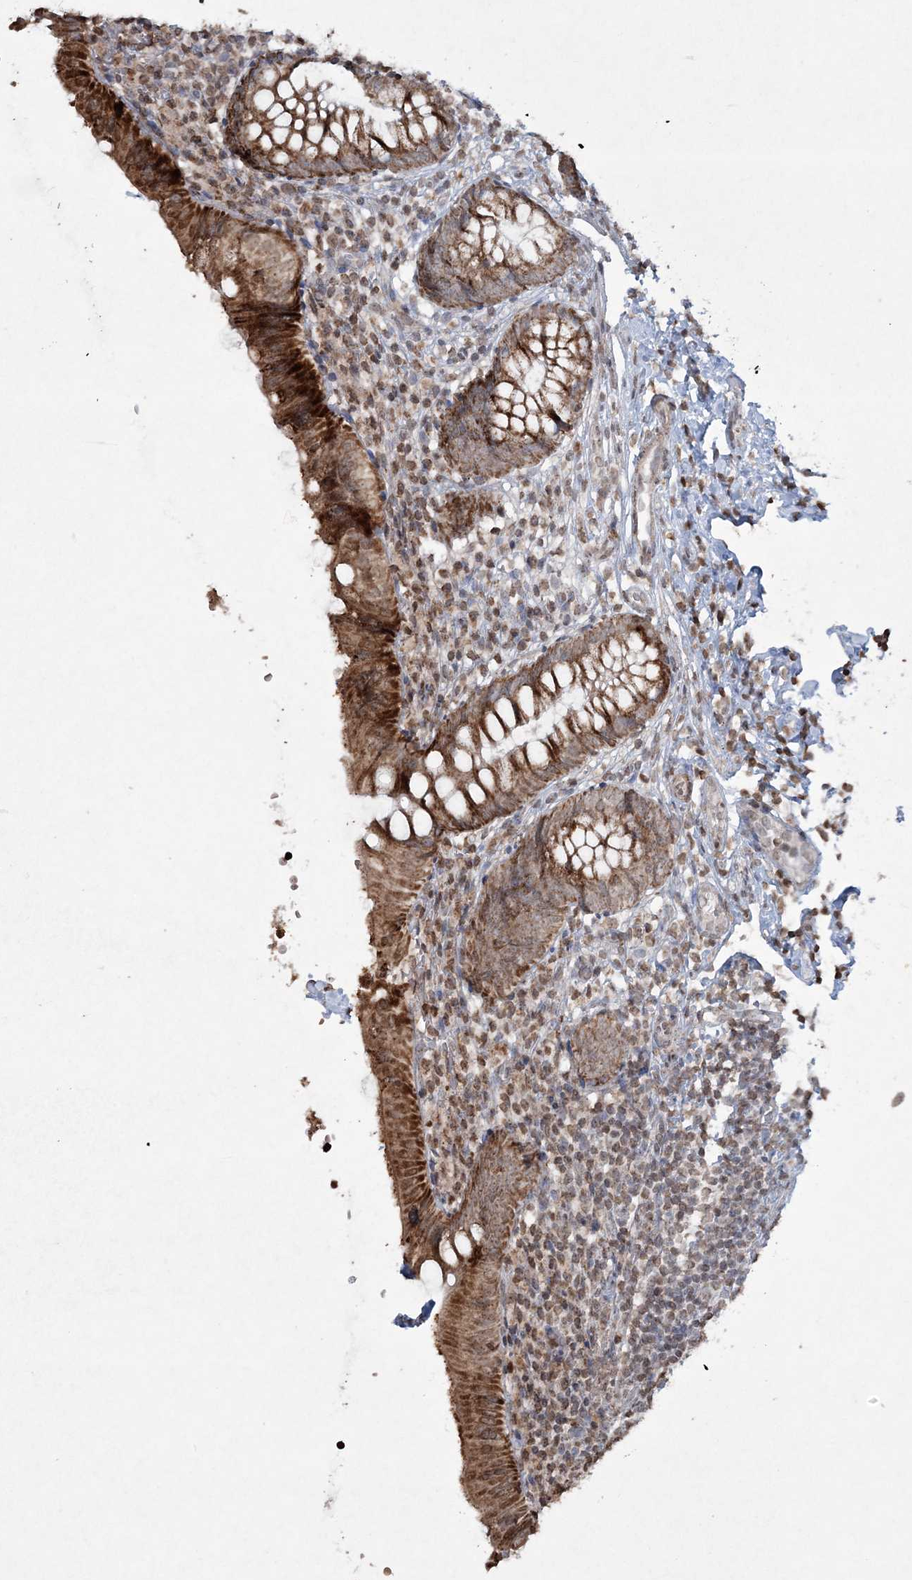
{"staining": {"intensity": "strong", "quantity": ">75%", "location": "cytoplasmic/membranous"}, "tissue": "appendix", "cell_type": "Glandular cells", "image_type": "normal", "snomed": [{"axis": "morphology", "description": "Normal tissue, NOS"}, {"axis": "topography", "description": "Appendix"}], "caption": "Protein analysis of unremarkable appendix exhibits strong cytoplasmic/membranous expression in approximately >75% of glandular cells. (Brightfield microscopy of DAB IHC at high magnification).", "gene": "TTC7A", "patient": {"sex": "male", "age": 8}}